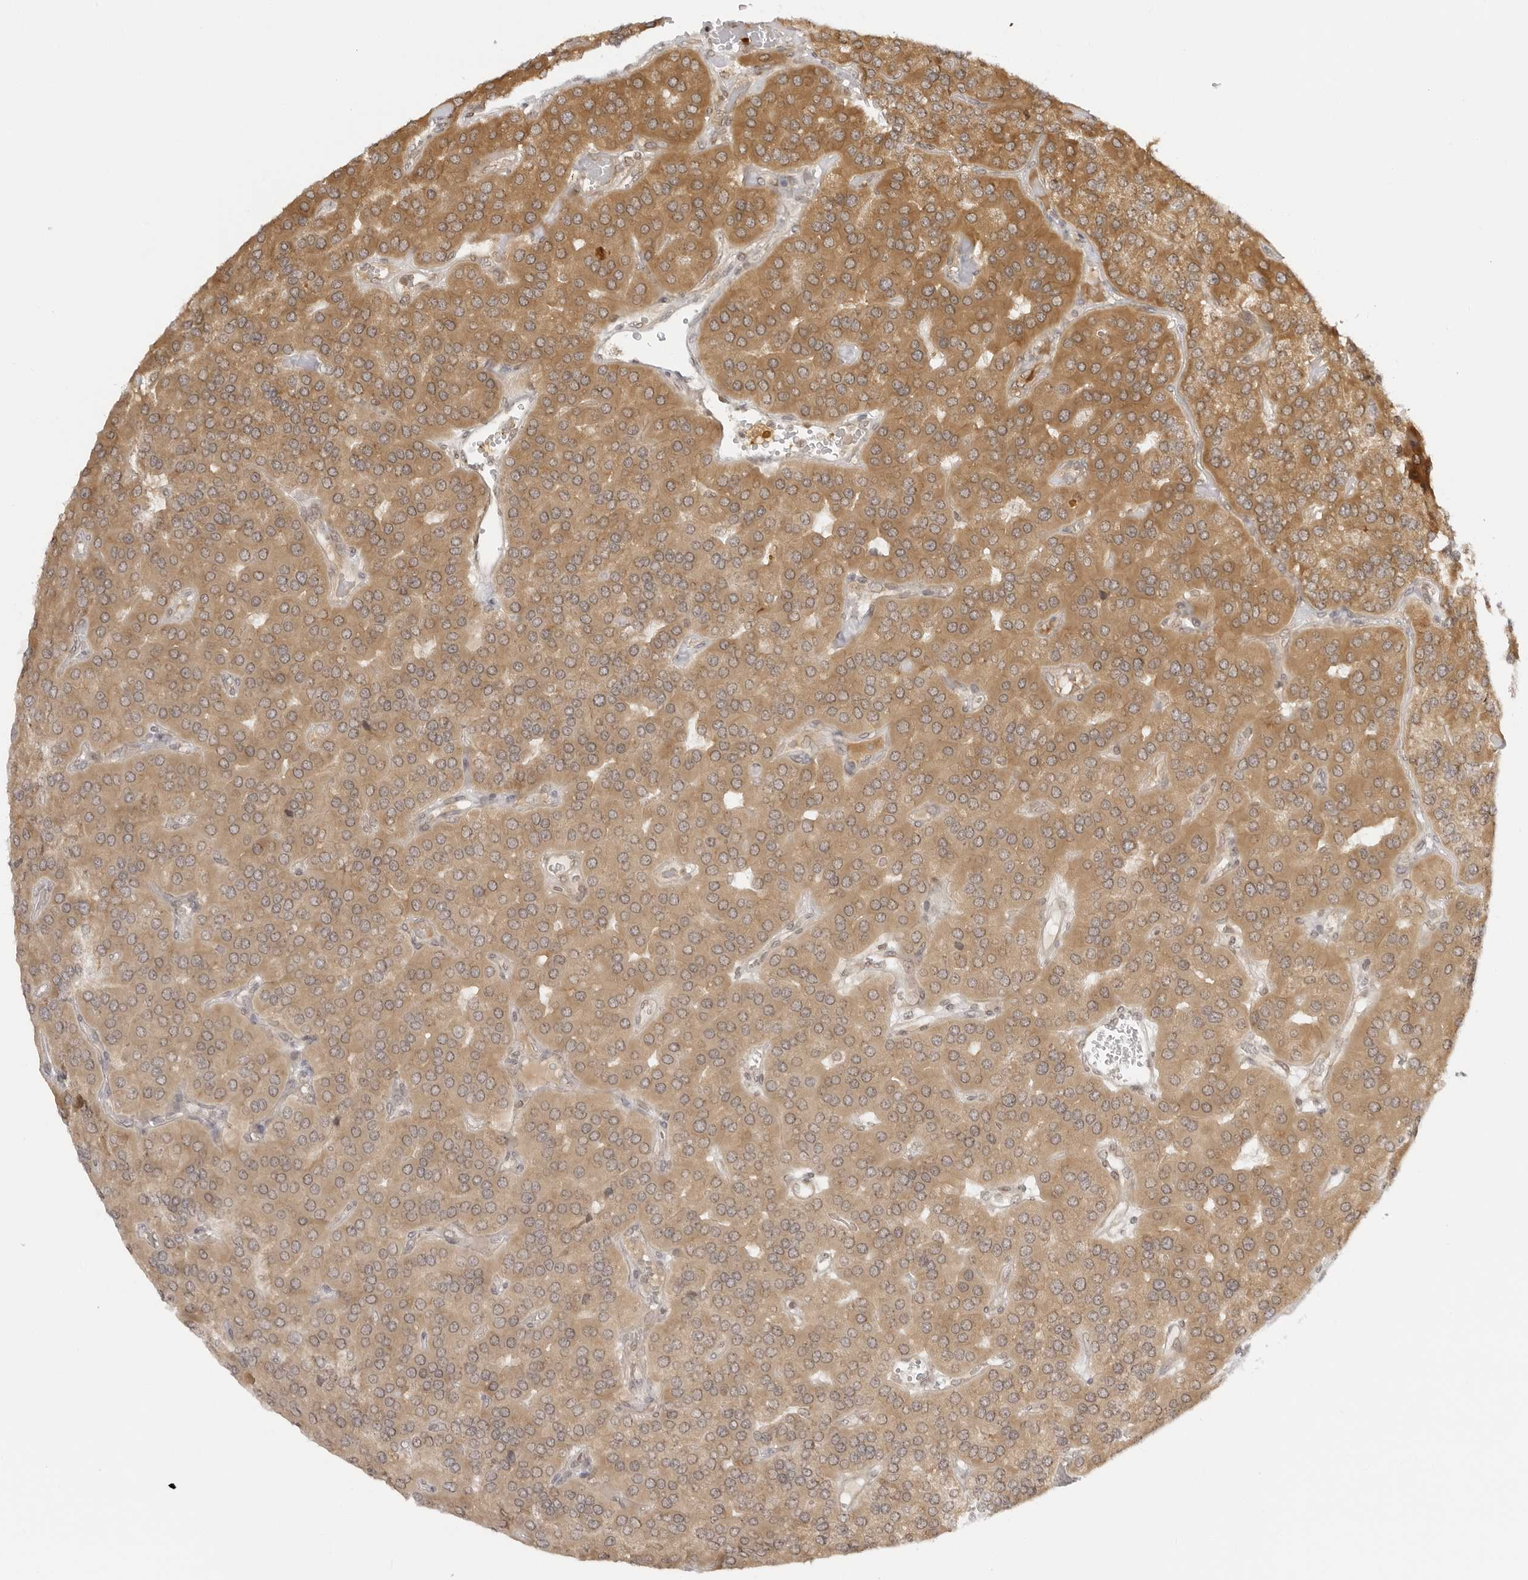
{"staining": {"intensity": "moderate", "quantity": ">75%", "location": "cytoplasmic/membranous"}, "tissue": "parathyroid gland", "cell_type": "Glandular cells", "image_type": "normal", "snomed": [{"axis": "morphology", "description": "Normal tissue, NOS"}, {"axis": "morphology", "description": "Adenoma, NOS"}, {"axis": "topography", "description": "Parathyroid gland"}], "caption": "Immunohistochemical staining of benign parathyroid gland displays >75% levels of moderate cytoplasmic/membranous protein expression in about >75% of glandular cells.", "gene": "PRRC2C", "patient": {"sex": "female", "age": 86}}